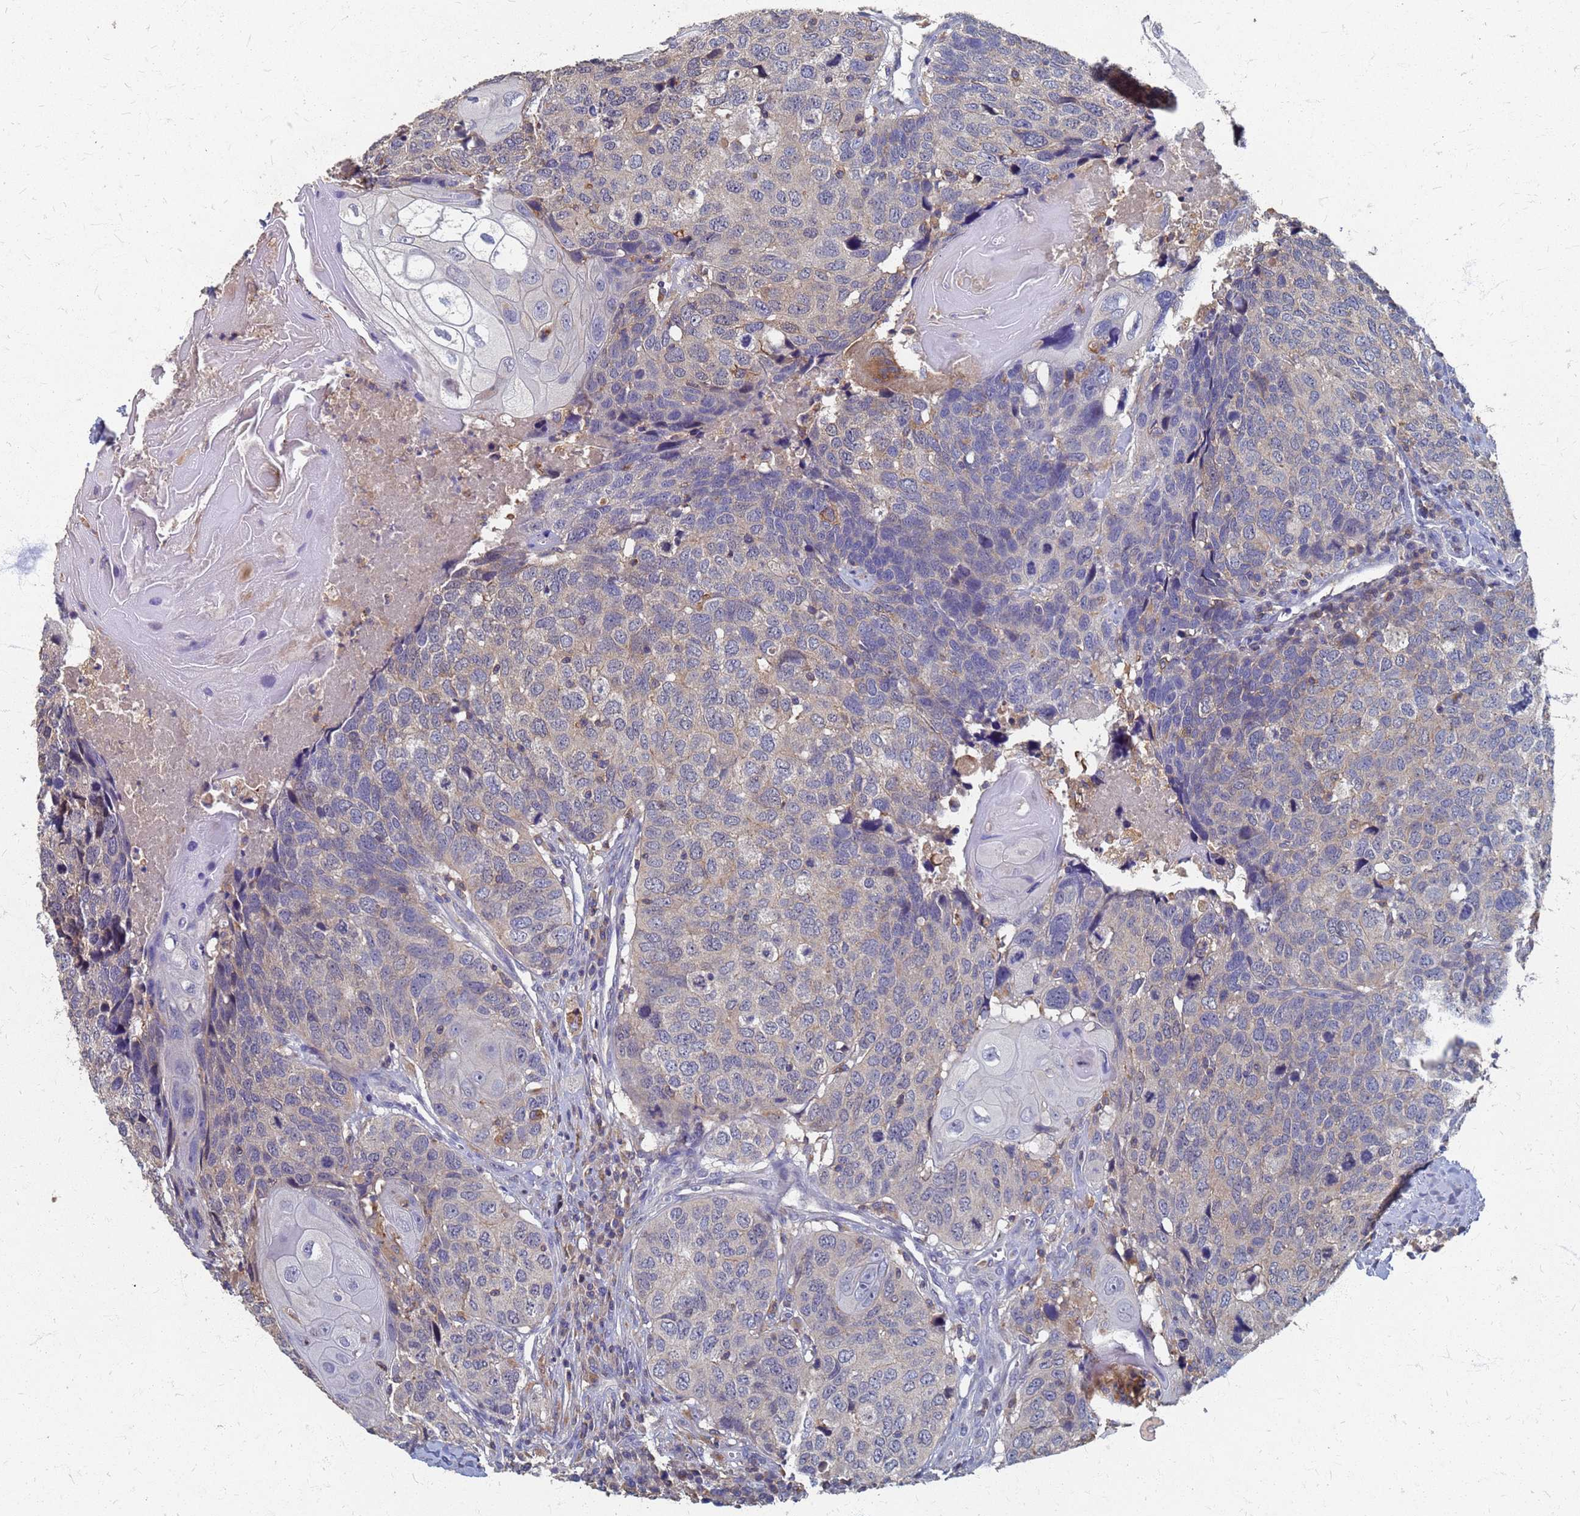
{"staining": {"intensity": "weak", "quantity": "<25%", "location": "cytoplasmic/membranous"}, "tissue": "head and neck cancer", "cell_type": "Tumor cells", "image_type": "cancer", "snomed": [{"axis": "morphology", "description": "Squamous cell carcinoma, NOS"}, {"axis": "topography", "description": "Head-Neck"}], "caption": "Head and neck squamous cell carcinoma was stained to show a protein in brown. There is no significant positivity in tumor cells.", "gene": "KRCC1", "patient": {"sex": "male", "age": 66}}